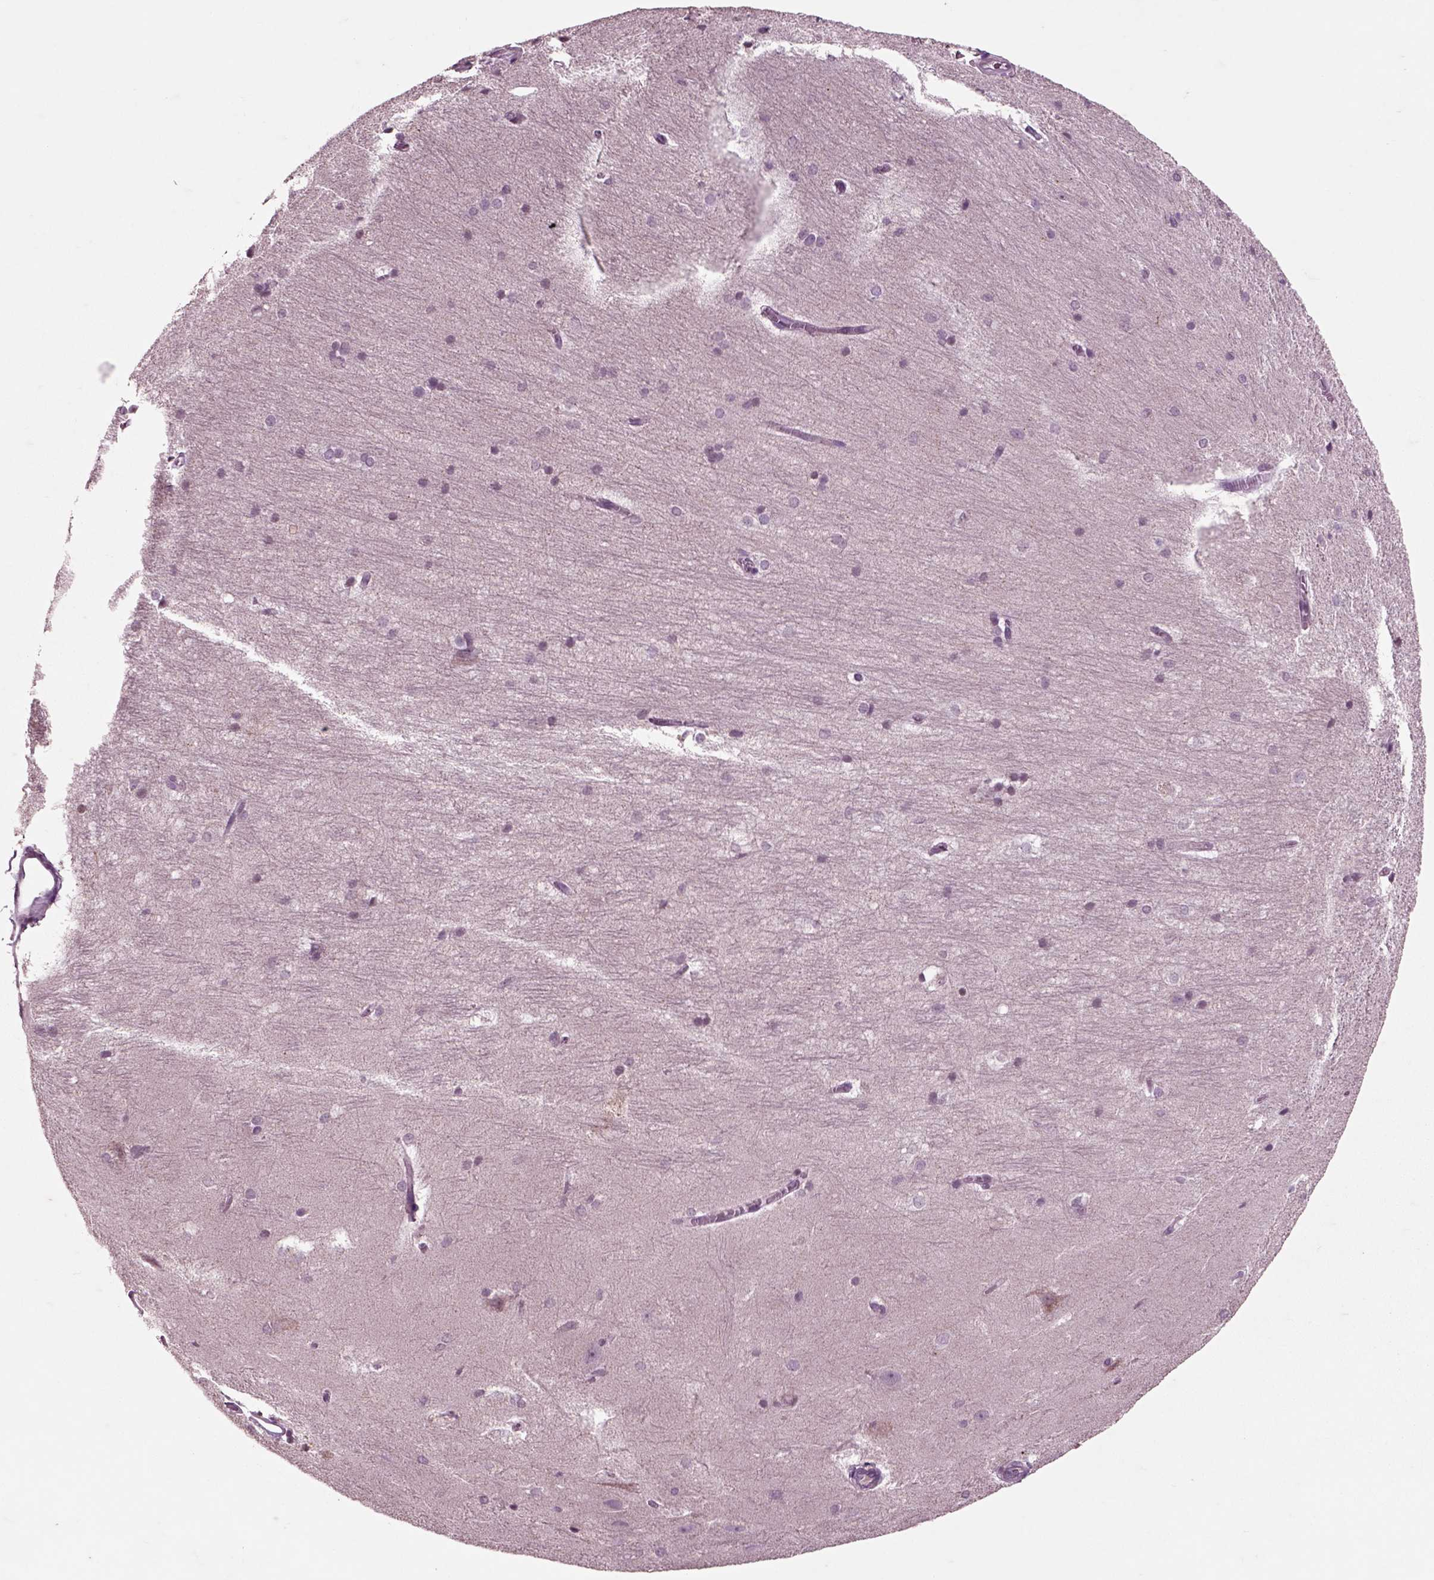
{"staining": {"intensity": "negative", "quantity": "none", "location": "none"}, "tissue": "hippocampus", "cell_type": "Glial cells", "image_type": "normal", "snomed": [{"axis": "morphology", "description": "Normal tissue, NOS"}, {"axis": "topography", "description": "Cerebral cortex"}, {"axis": "topography", "description": "Hippocampus"}], "caption": "This is an IHC image of benign hippocampus. There is no staining in glial cells.", "gene": "CHGB", "patient": {"sex": "female", "age": 19}}